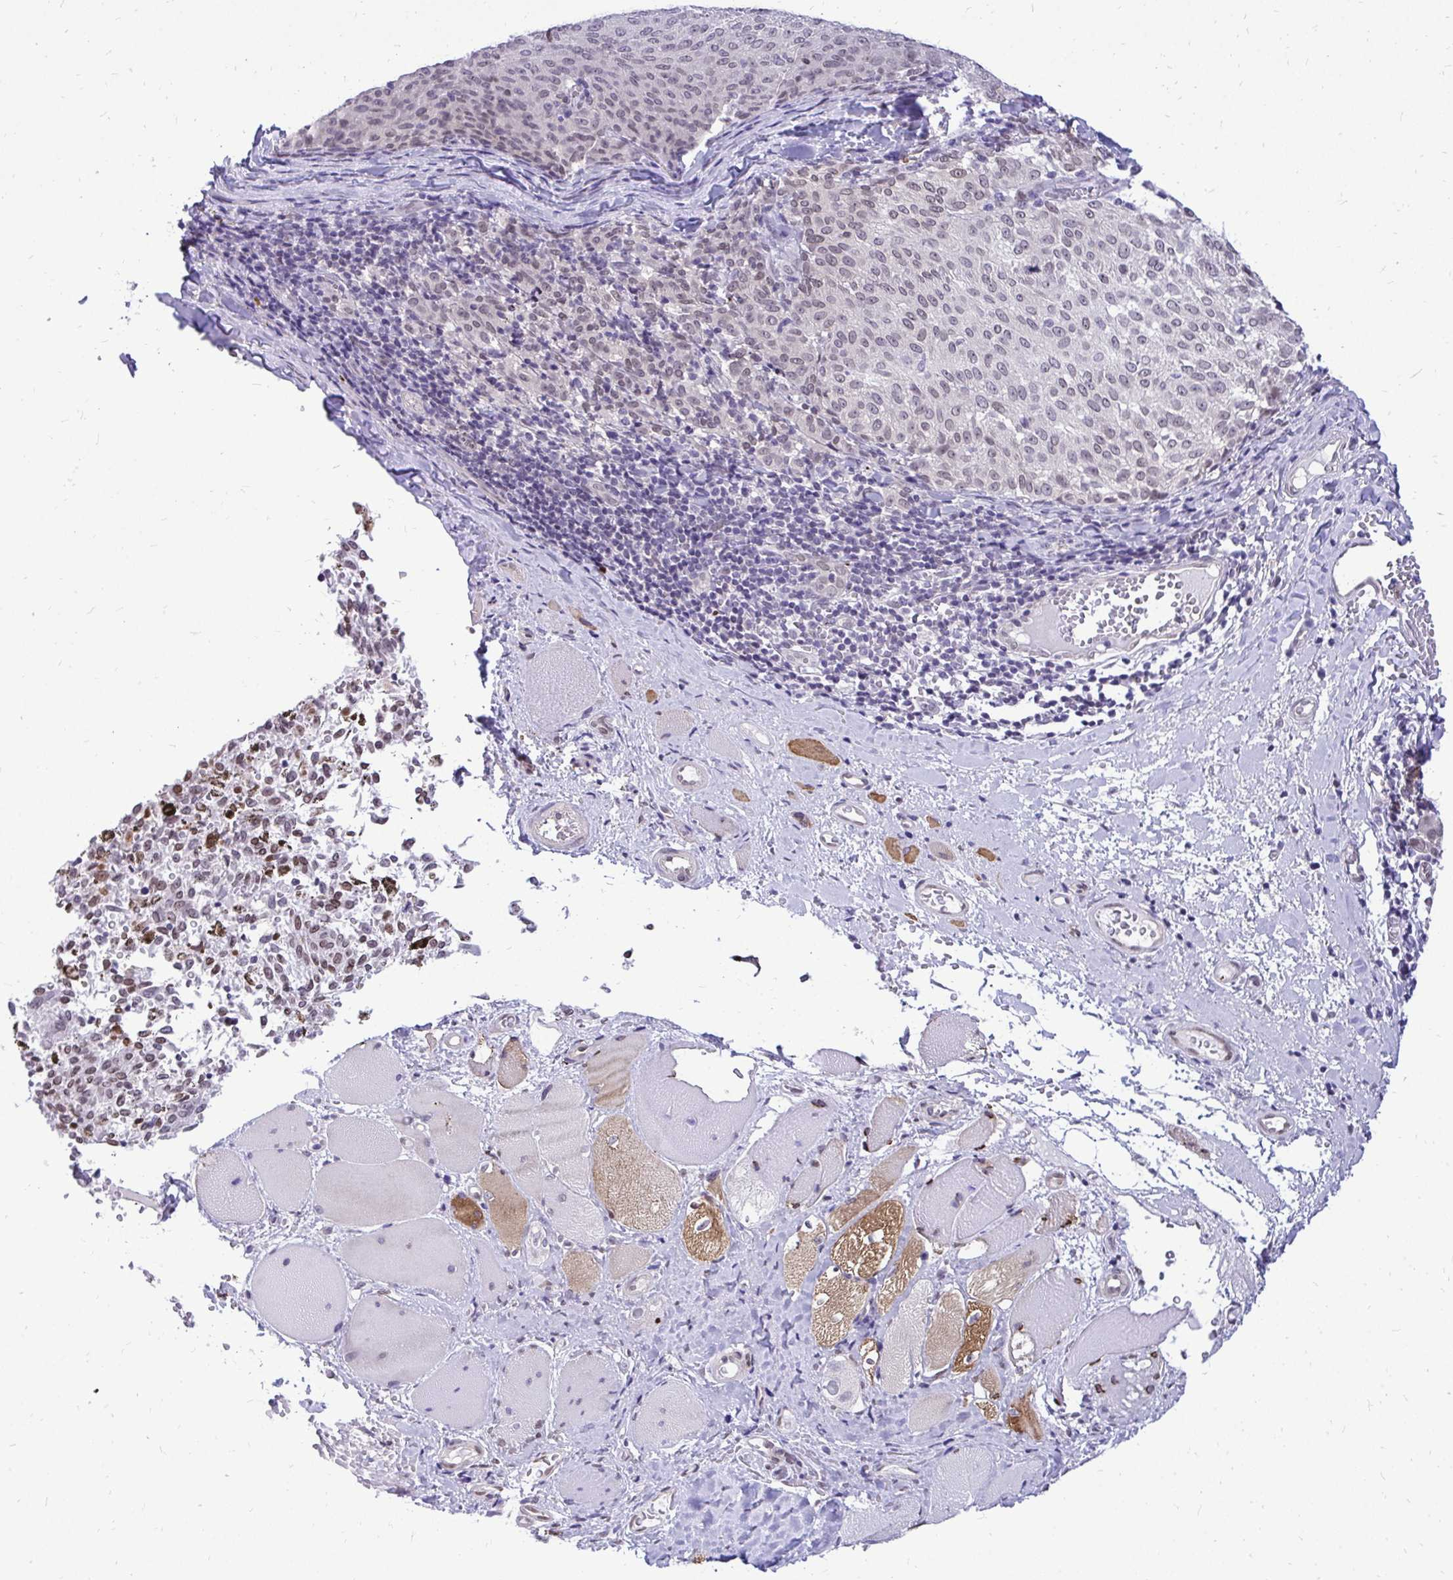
{"staining": {"intensity": "weak", "quantity": "25%-75%", "location": "nuclear"}, "tissue": "melanoma", "cell_type": "Tumor cells", "image_type": "cancer", "snomed": [{"axis": "morphology", "description": "Malignant melanoma, NOS"}, {"axis": "topography", "description": "Skin"}], "caption": "High-magnification brightfield microscopy of malignant melanoma stained with DAB (brown) and counterstained with hematoxylin (blue). tumor cells exhibit weak nuclear positivity is present in about25%-75% of cells. (DAB = brown stain, brightfield microscopy at high magnification).", "gene": "BANF1", "patient": {"sex": "female", "age": 72}}